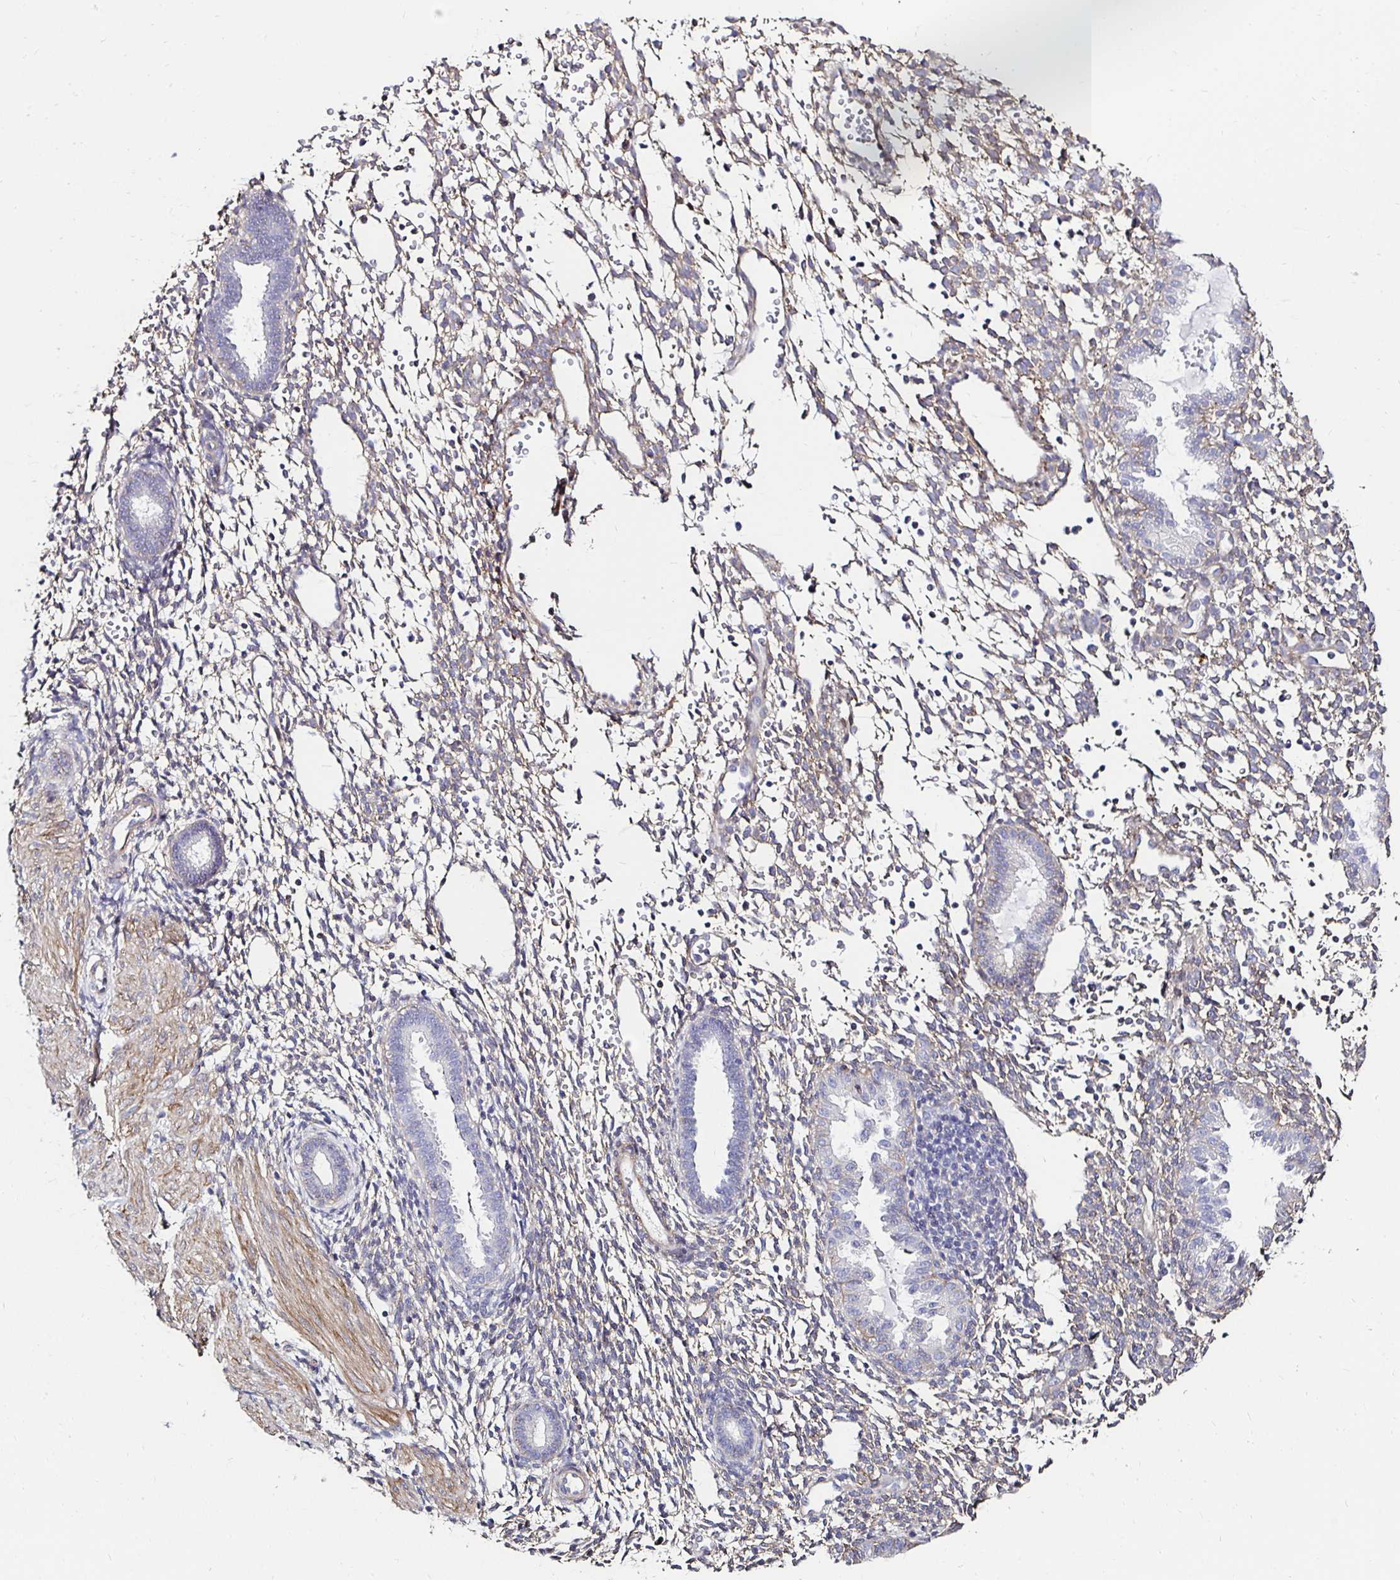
{"staining": {"intensity": "negative", "quantity": "none", "location": "none"}, "tissue": "endometrium", "cell_type": "Cells in endometrial stroma", "image_type": "normal", "snomed": [{"axis": "morphology", "description": "Normal tissue, NOS"}, {"axis": "topography", "description": "Endometrium"}], "caption": "High power microscopy micrograph of an immunohistochemistry (IHC) photomicrograph of unremarkable endometrium, revealing no significant expression in cells in endometrial stroma.", "gene": "ITGB1", "patient": {"sex": "female", "age": 36}}